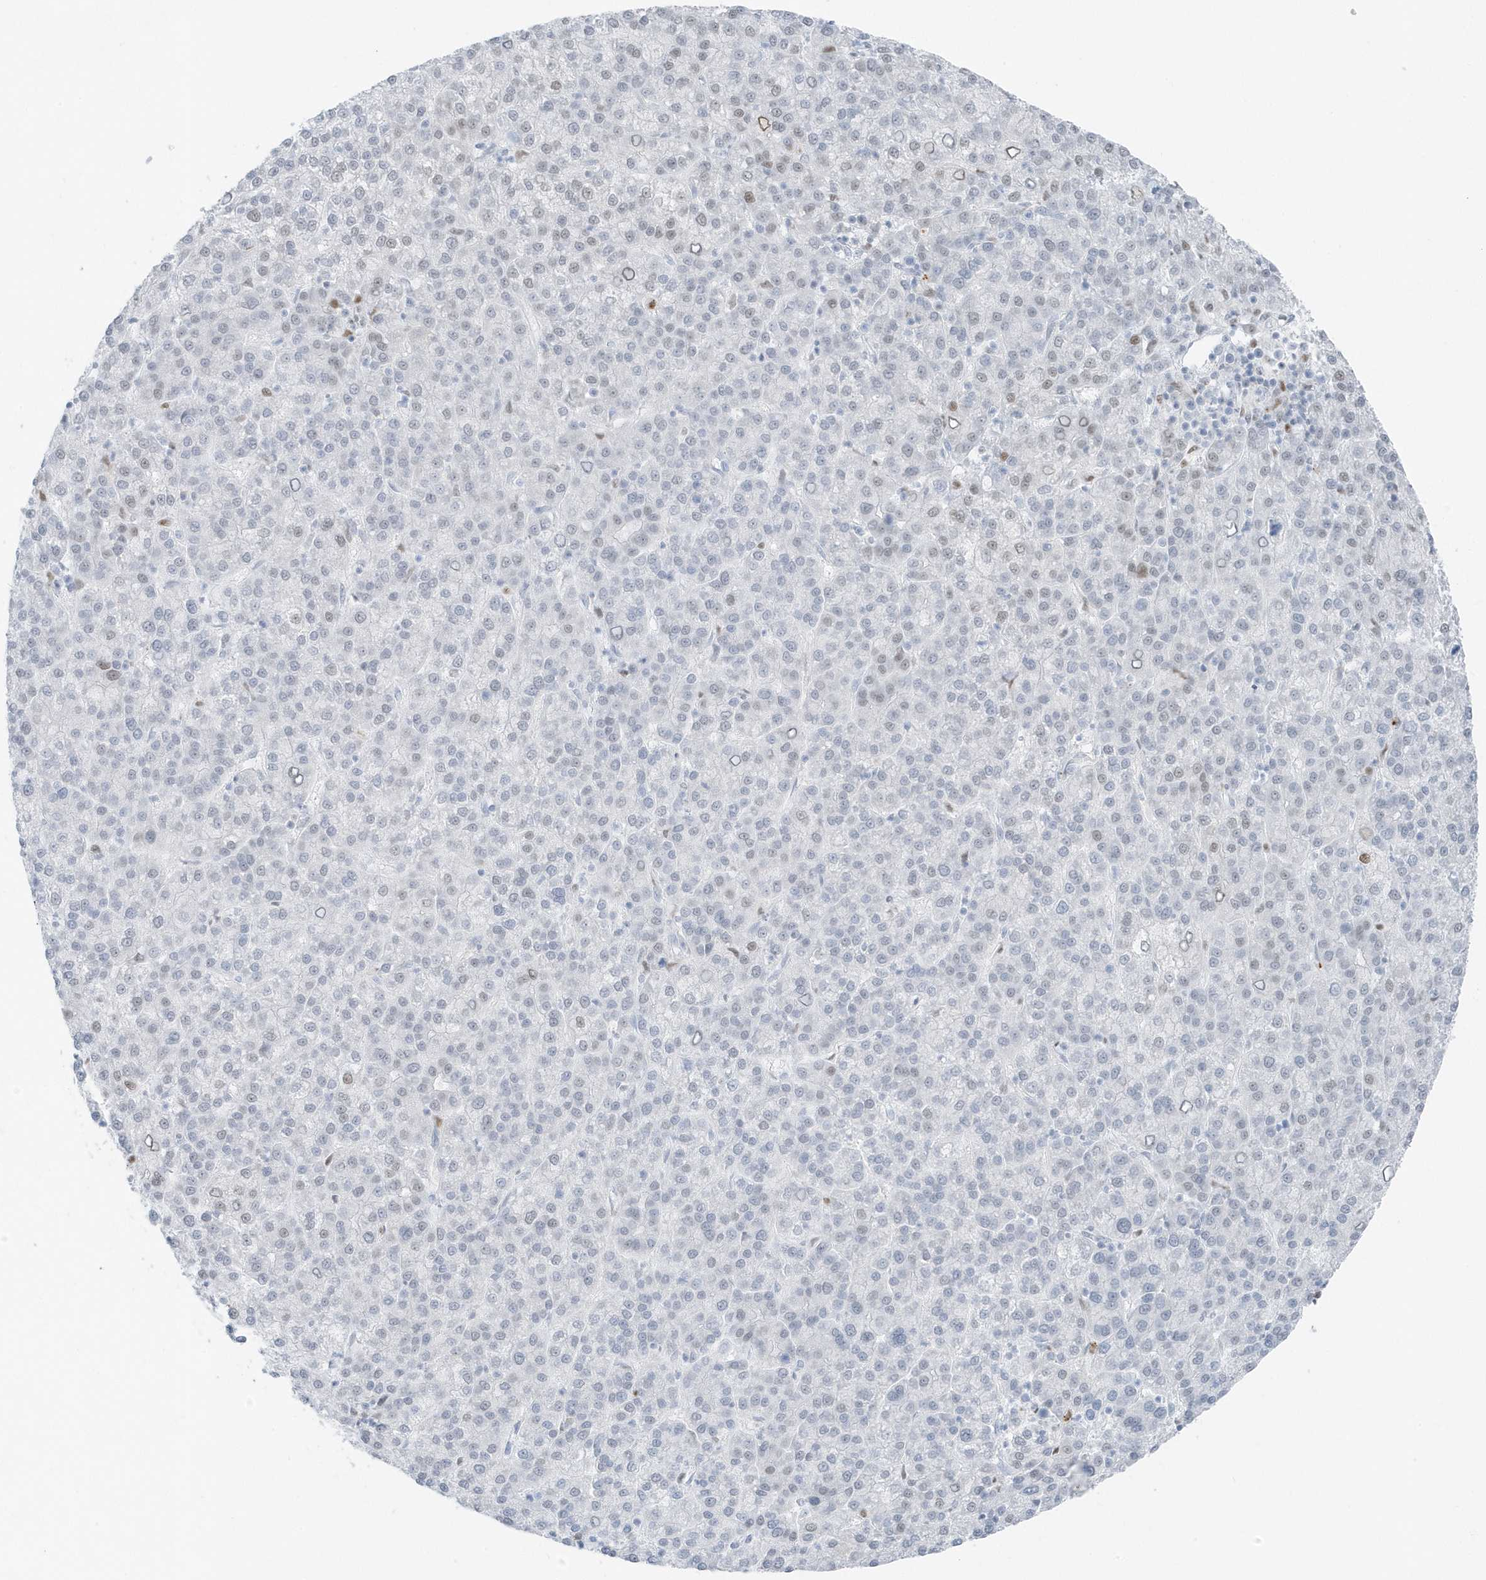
{"staining": {"intensity": "weak", "quantity": "<25%", "location": "nuclear"}, "tissue": "liver cancer", "cell_type": "Tumor cells", "image_type": "cancer", "snomed": [{"axis": "morphology", "description": "Carcinoma, Hepatocellular, NOS"}, {"axis": "topography", "description": "Liver"}], "caption": "The photomicrograph shows no significant positivity in tumor cells of liver cancer (hepatocellular carcinoma).", "gene": "SMIM34", "patient": {"sex": "female", "age": 58}}